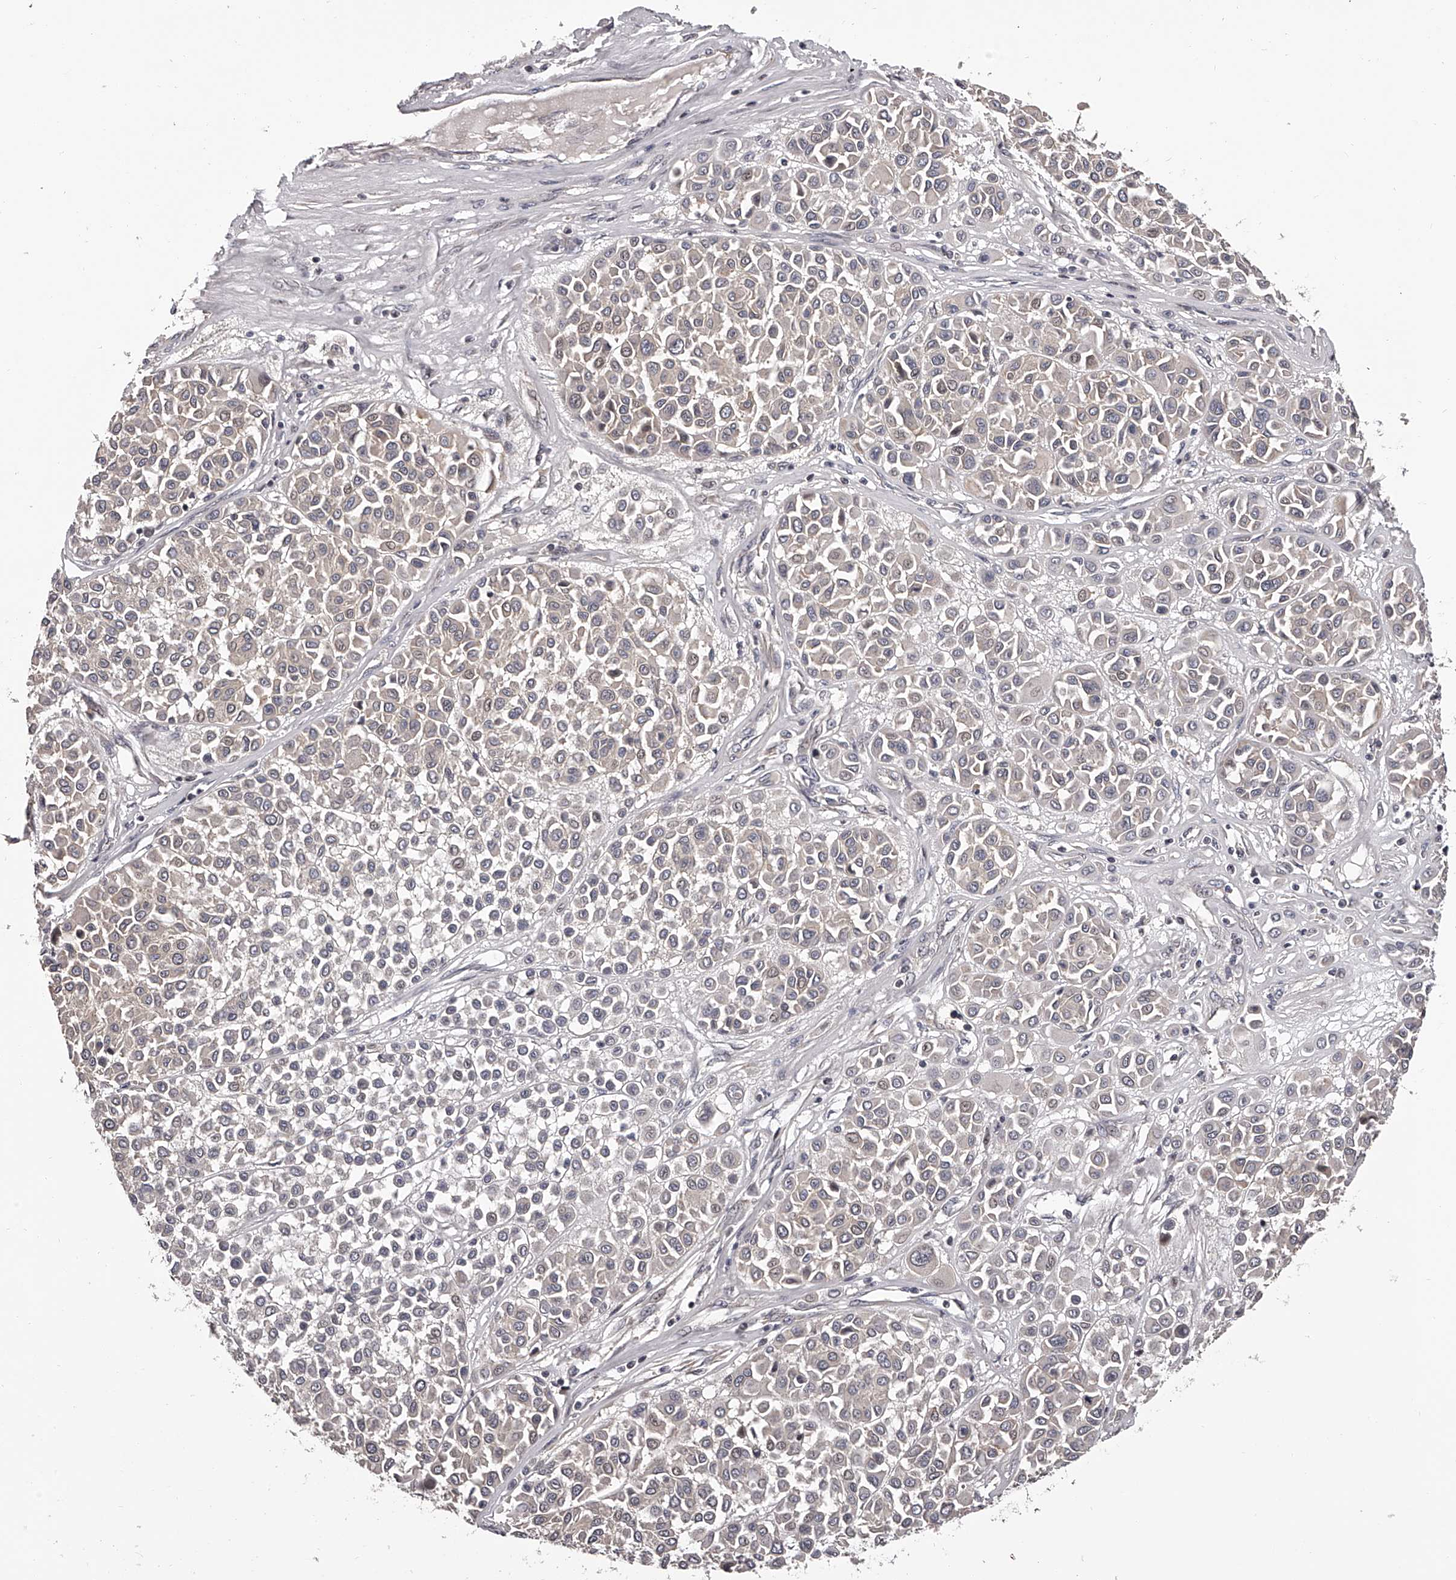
{"staining": {"intensity": "negative", "quantity": "none", "location": "none"}, "tissue": "melanoma", "cell_type": "Tumor cells", "image_type": "cancer", "snomed": [{"axis": "morphology", "description": "Malignant melanoma, Metastatic site"}, {"axis": "topography", "description": "Soft tissue"}], "caption": "High magnification brightfield microscopy of malignant melanoma (metastatic site) stained with DAB (3,3'-diaminobenzidine) (brown) and counterstained with hematoxylin (blue): tumor cells show no significant staining. Brightfield microscopy of IHC stained with DAB (brown) and hematoxylin (blue), captured at high magnification.", "gene": "PFDN2", "patient": {"sex": "male", "age": 41}}